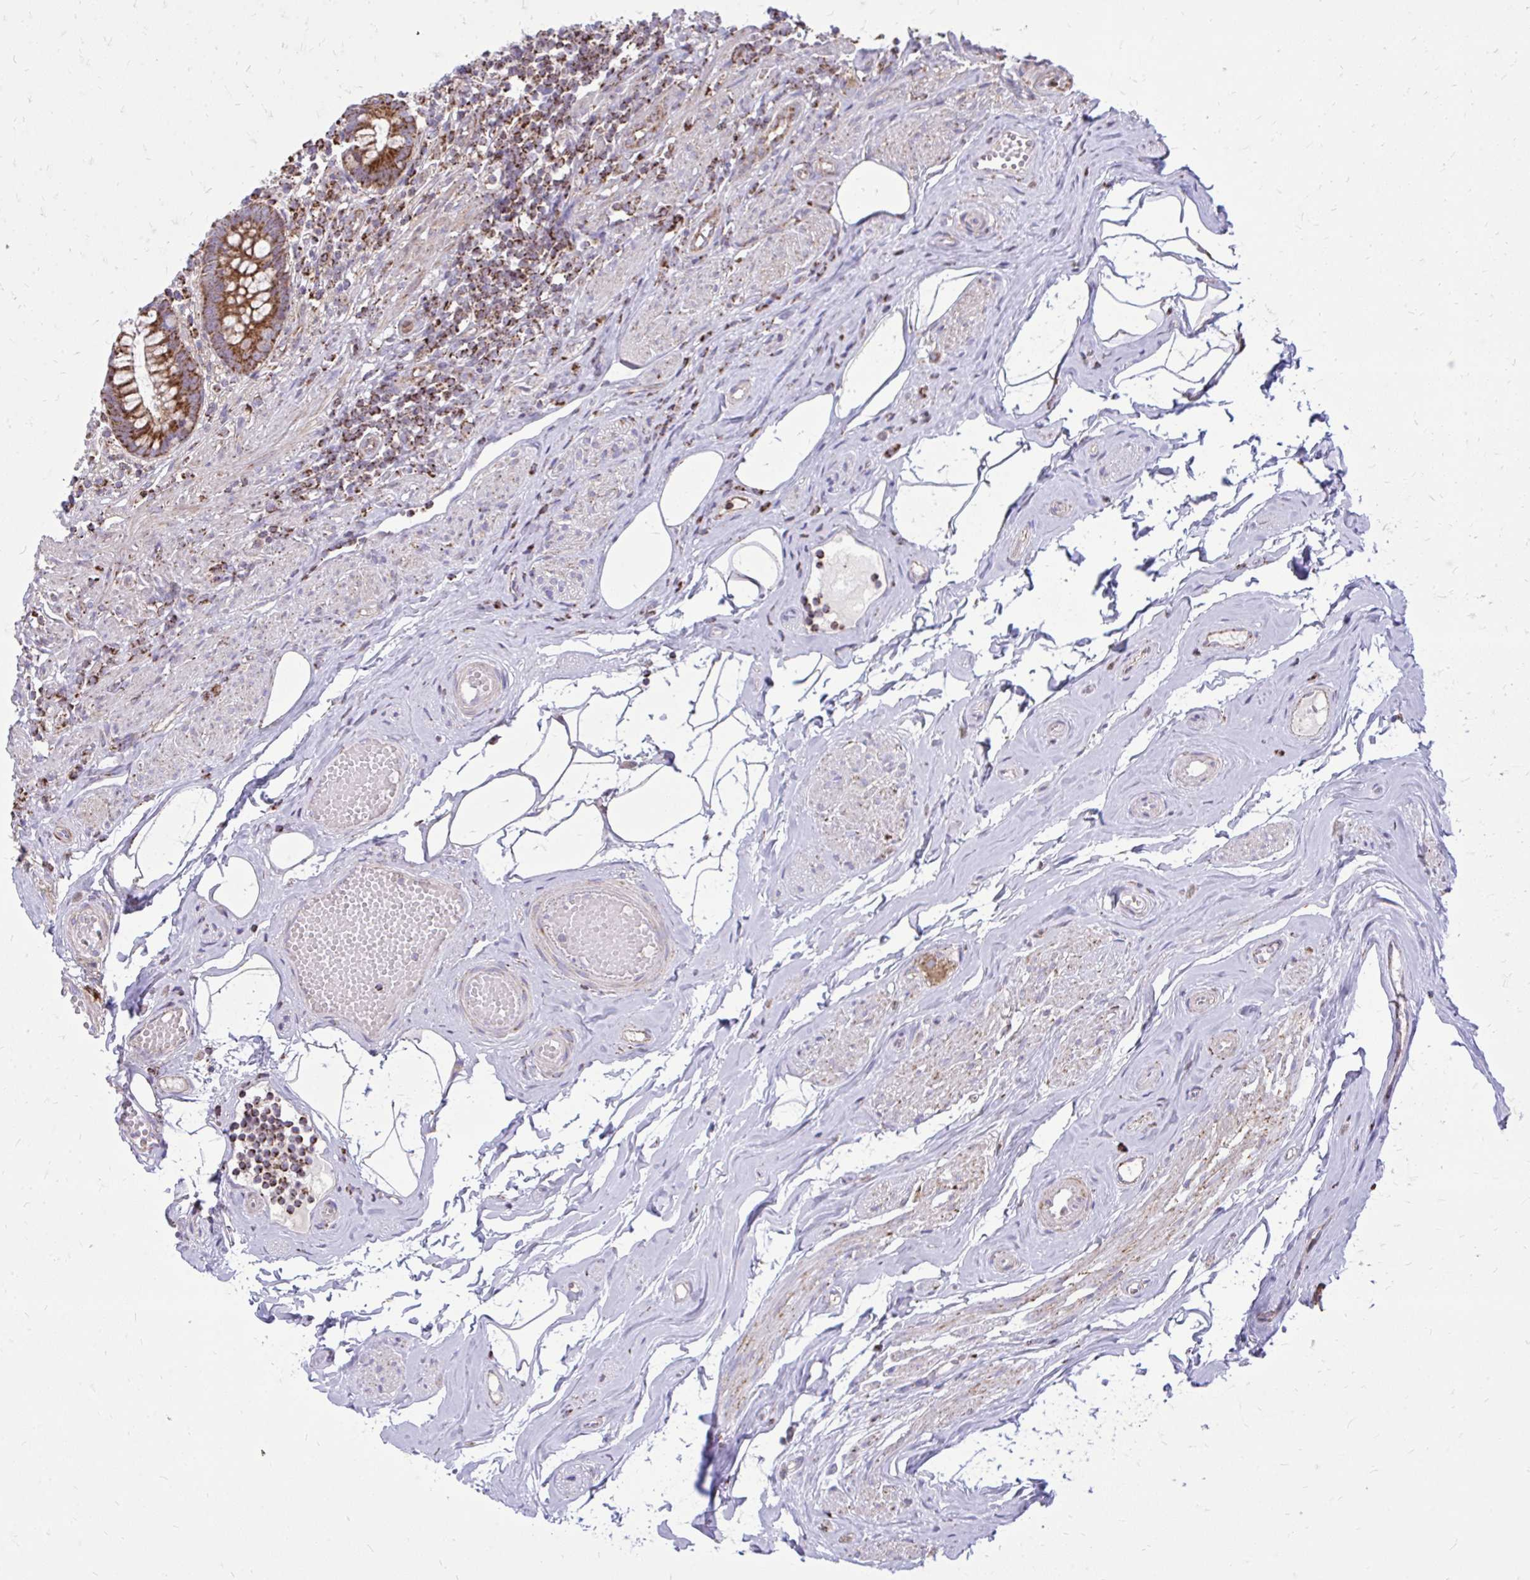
{"staining": {"intensity": "strong", "quantity": ">75%", "location": "cytoplasmic/membranous"}, "tissue": "appendix", "cell_type": "Glandular cells", "image_type": "normal", "snomed": [{"axis": "morphology", "description": "Normal tissue, NOS"}, {"axis": "topography", "description": "Appendix"}], "caption": "Protein staining of unremarkable appendix reveals strong cytoplasmic/membranous positivity in approximately >75% of glandular cells. The staining was performed using DAB (3,3'-diaminobenzidine), with brown indicating positive protein expression. Nuclei are stained blue with hematoxylin.", "gene": "SPTBN2", "patient": {"sex": "female", "age": 56}}